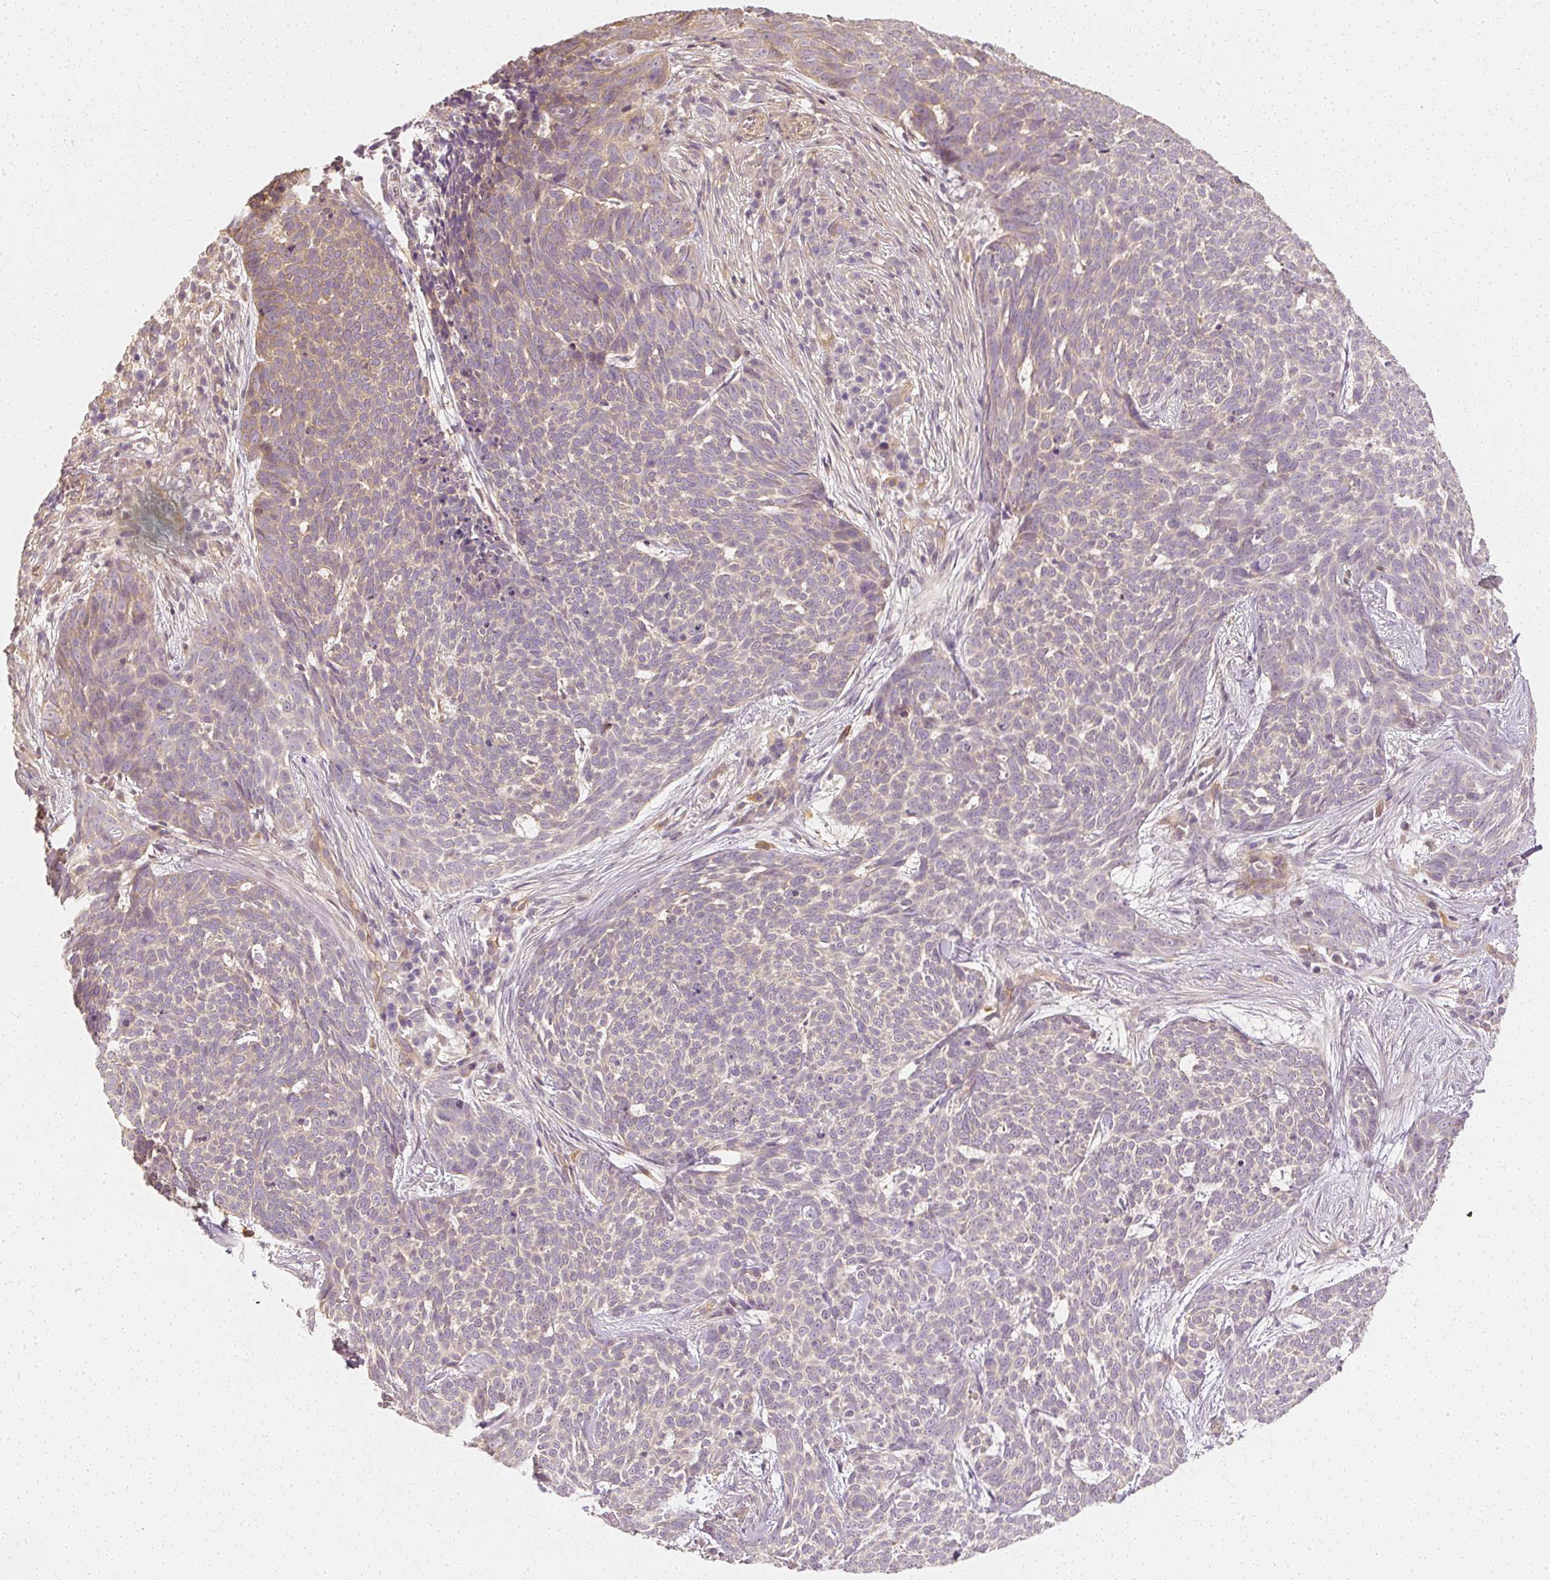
{"staining": {"intensity": "weak", "quantity": "<25%", "location": "cytoplasmic/membranous"}, "tissue": "skin cancer", "cell_type": "Tumor cells", "image_type": "cancer", "snomed": [{"axis": "morphology", "description": "Basal cell carcinoma"}, {"axis": "topography", "description": "Skin"}], "caption": "Tumor cells show no significant protein expression in skin cancer. The staining is performed using DAB (3,3'-diaminobenzidine) brown chromogen with nuclei counter-stained in using hematoxylin.", "gene": "GNAQ", "patient": {"sex": "female", "age": 93}}